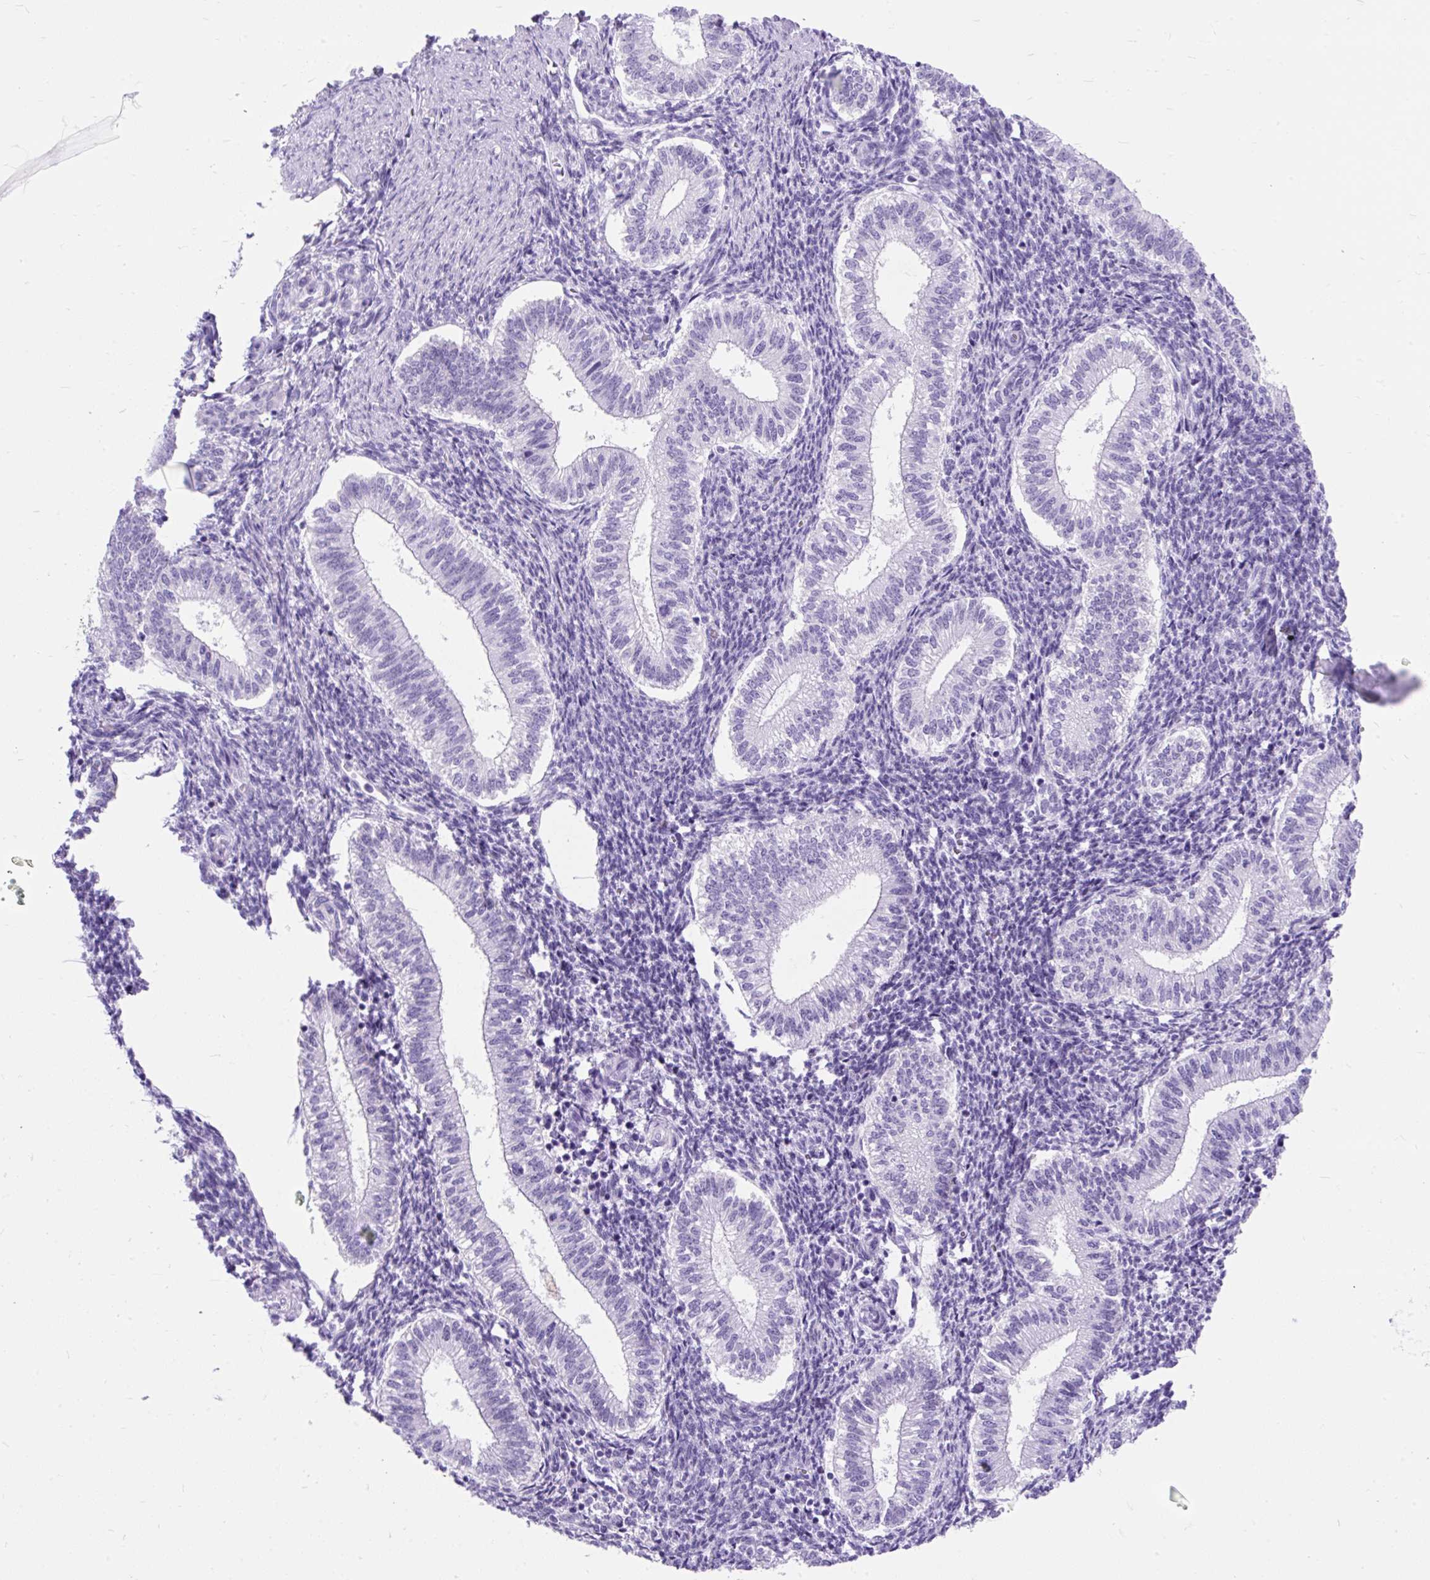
{"staining": {"intensity": "negative", "quantity": "none", "location": "none"}, "tissue": "endometrium", "cell_type": "Cells in endometrial stroma", "image_type": "normal", "snomed": [{"axis": "morphology", "description": "Normal tissue, NOS"}, {"axis": "topography", "description": "Endometrium"}], "caption": "Immunohistochemistry (IHC) micrograph of unremarkable endometrium: endometrium stained with DAB shows no significant protein positivity in cells in endometrial stroma. (DAB immunohistochemistry visualized using brightfield microscopy, high magnification).", "gene": "SCGB1A1", "patient": {"sex": "female", "age": 25}}